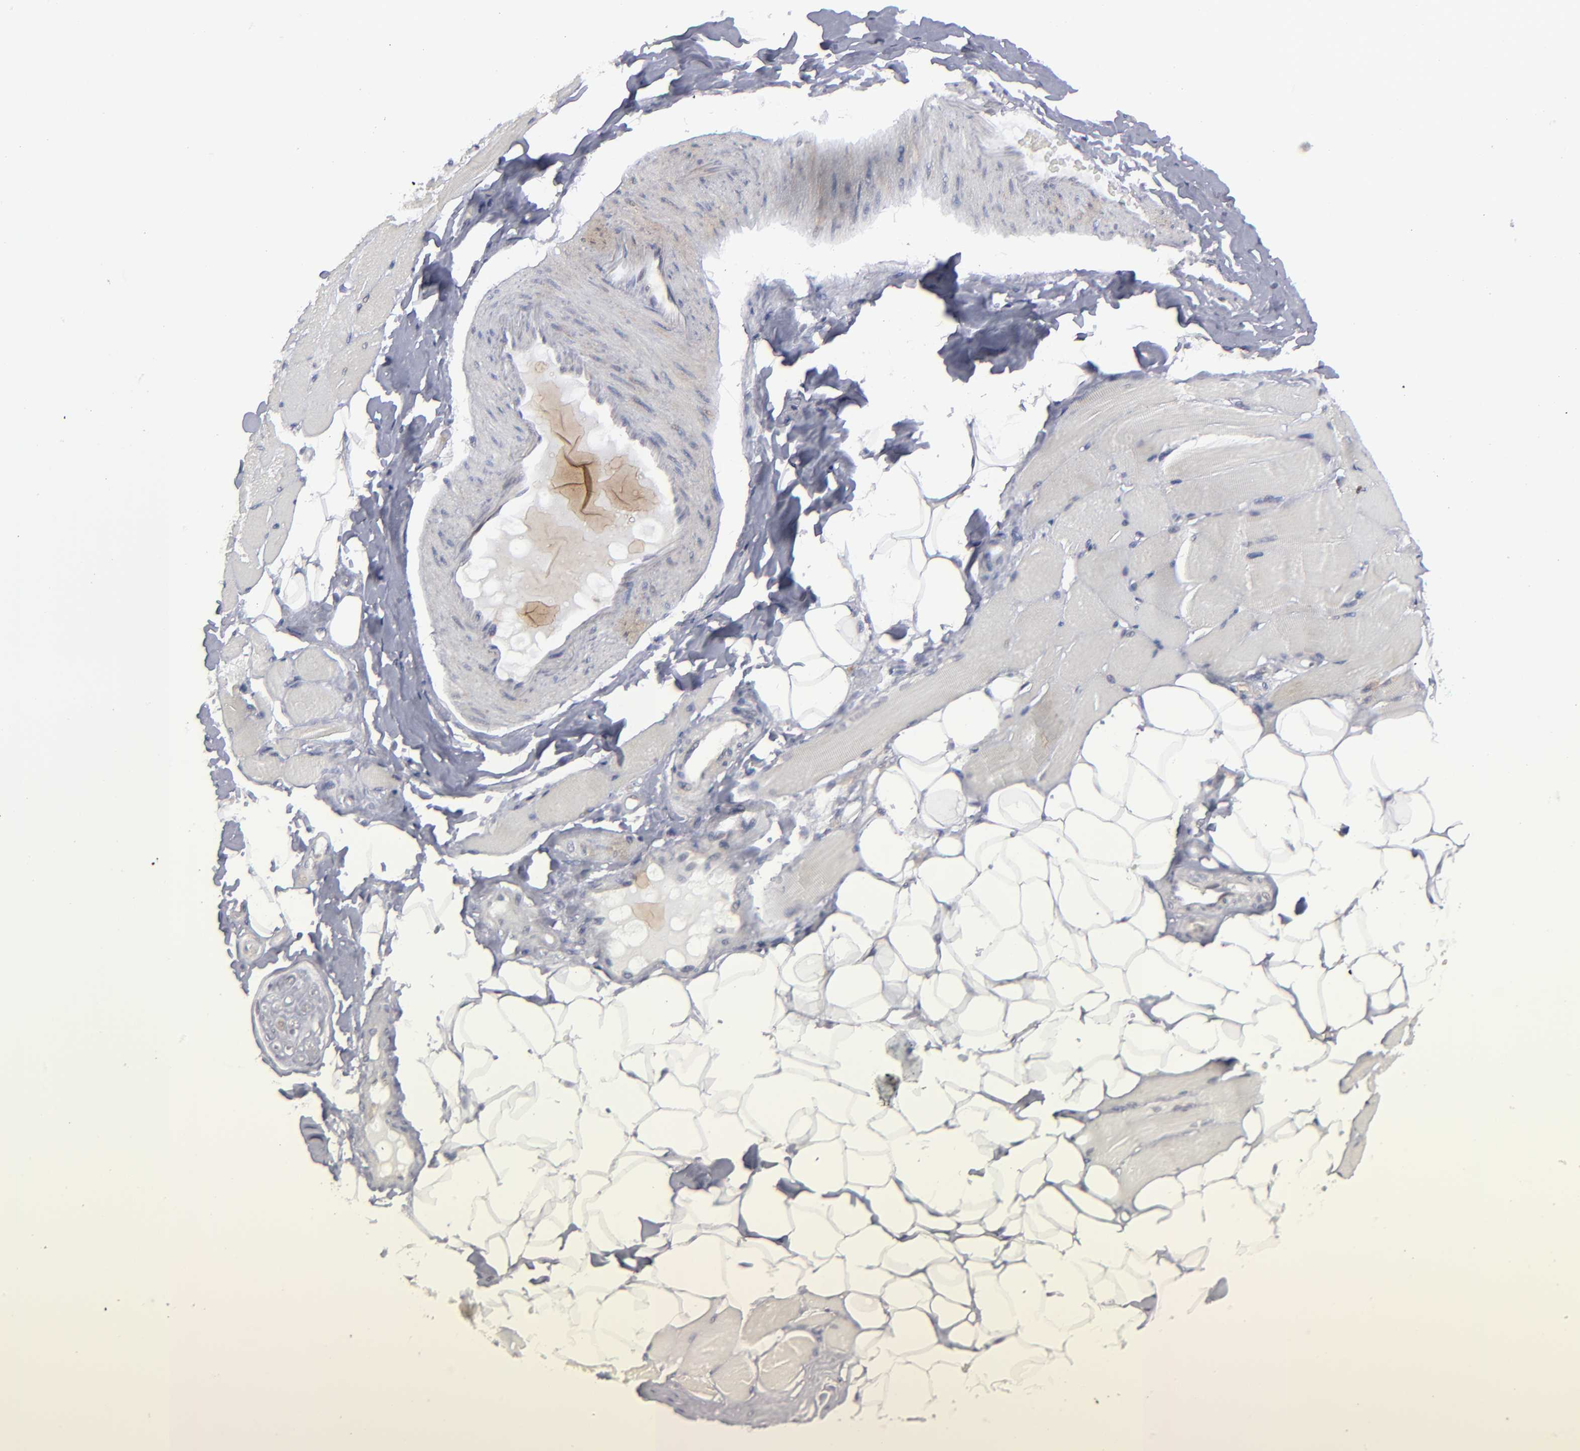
{"staining": {"intensity": "negative", "quantity": "none", "location": "none"}, "tissue": "skeletal muscle", "cell_type": "Myocytes", "image_type": "normal", "snomed": [{"axis": "morphology", "description": "Normal tissue, NOS"}, {"axis": "topography", "description": "Skeletal muscle"}, {"axis": "topography", "description": "Peripheral nerve tissue"}], "caption": "This micrograph is of unremarkable skeletal muscle stained with IHC to label a protein in brown with the nuclei are counter-stained blue. There is no expression in myocytes. (Brightfield microscopy of DAB (3,3'-diaminobenzidine) immunohistochemistry at high magnification).", "gene": "CEP97", "patient": {"sex": "female", "age": 84}}